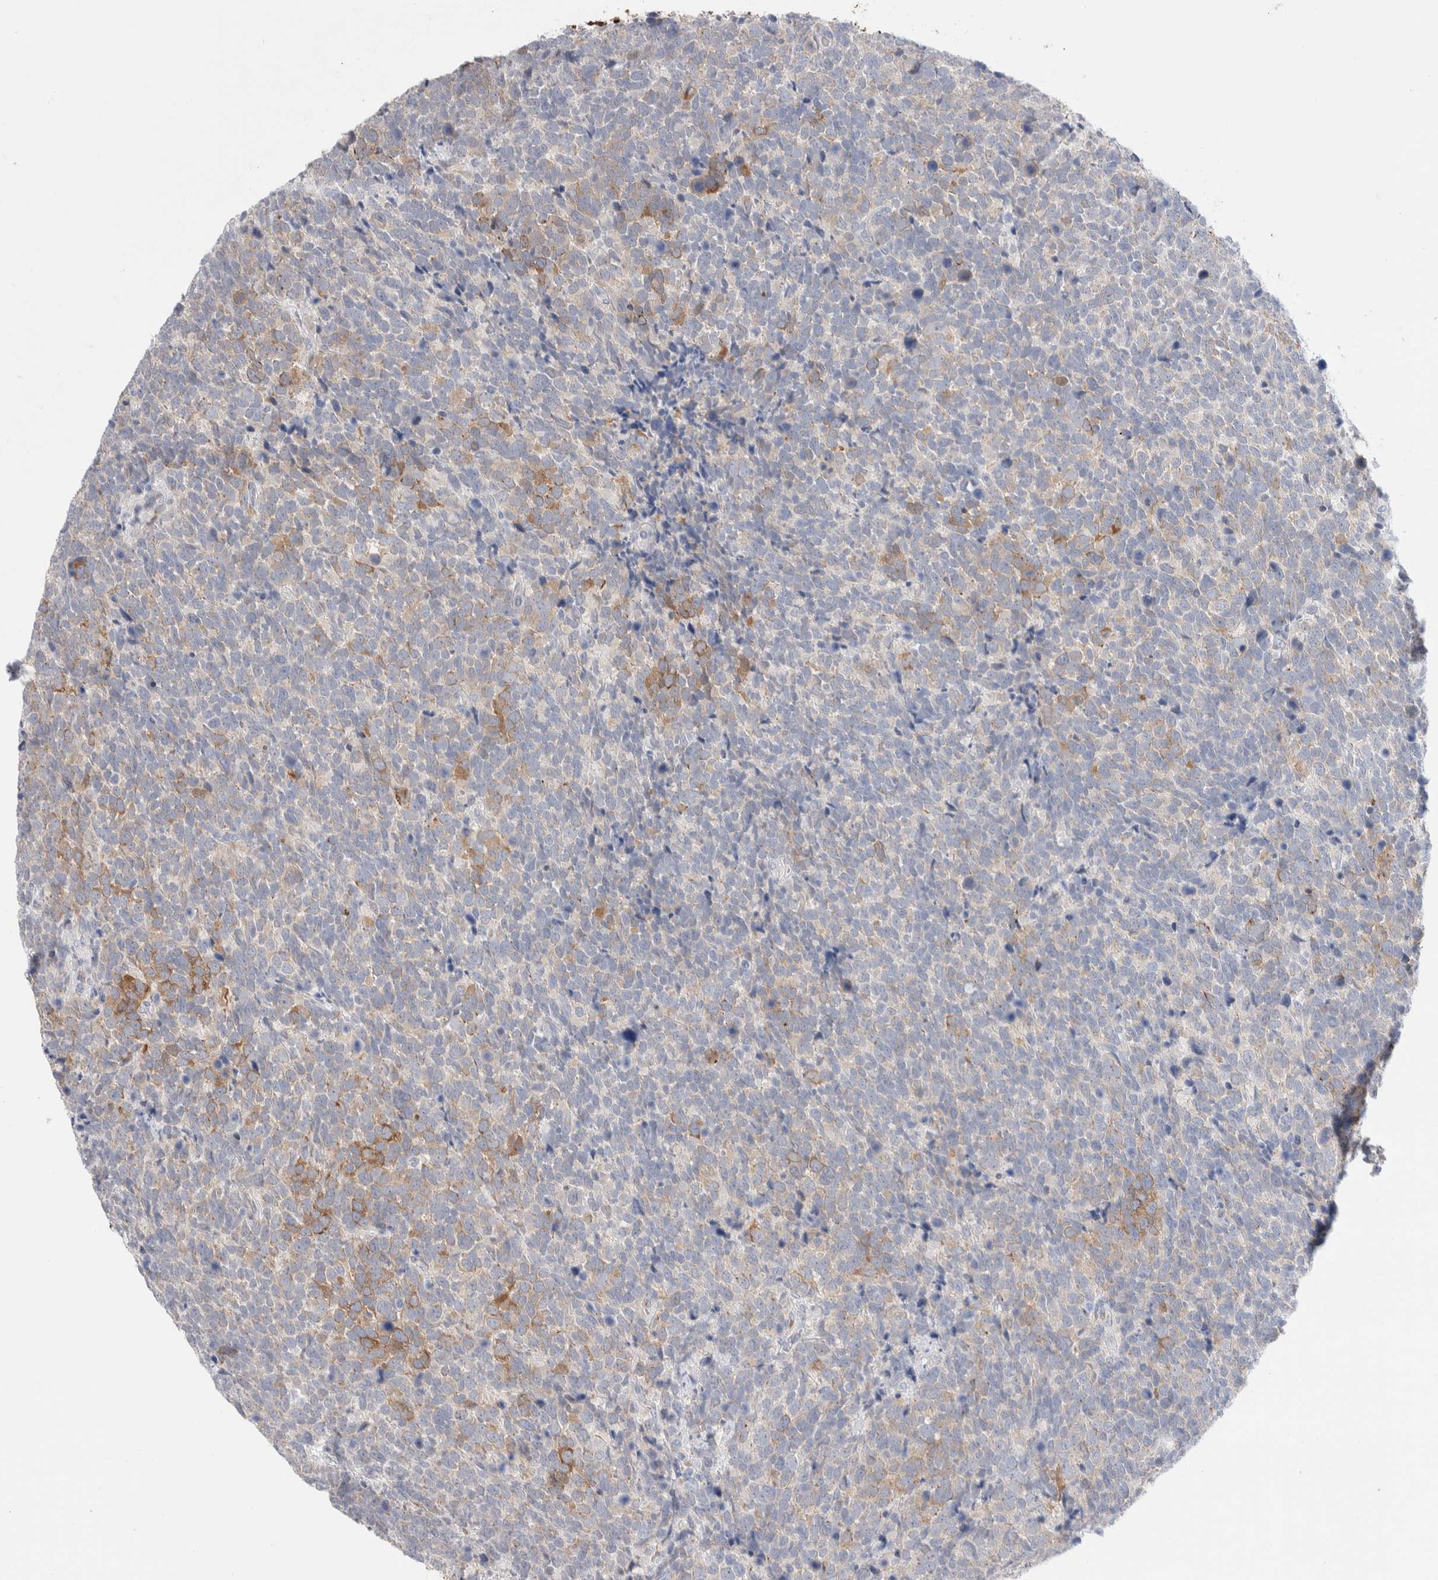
{"staining": {"intensity": "moderate", "quantity": "<25%", "location": "cytoplasmic/membranous"}, "tissue": "urothelial cancer", "cell_type": "Tumor cells", "image_type": "cancer", "snomed": [{"axis": "morphology", "description": "Urothelial carcinoma, High grade"}, {"axis": "topography", "description": "Urinary bladder"}], "caption": "This histopathology image exhibits immunohistochemistry staining of human urothelial carcinoma (high-grade), with low moderate cytoplasmic/membranous positivity in approximately <25% of tumor cells.", "gene": "C1orf112", "patient": {"sex": "female", "age": 82}}